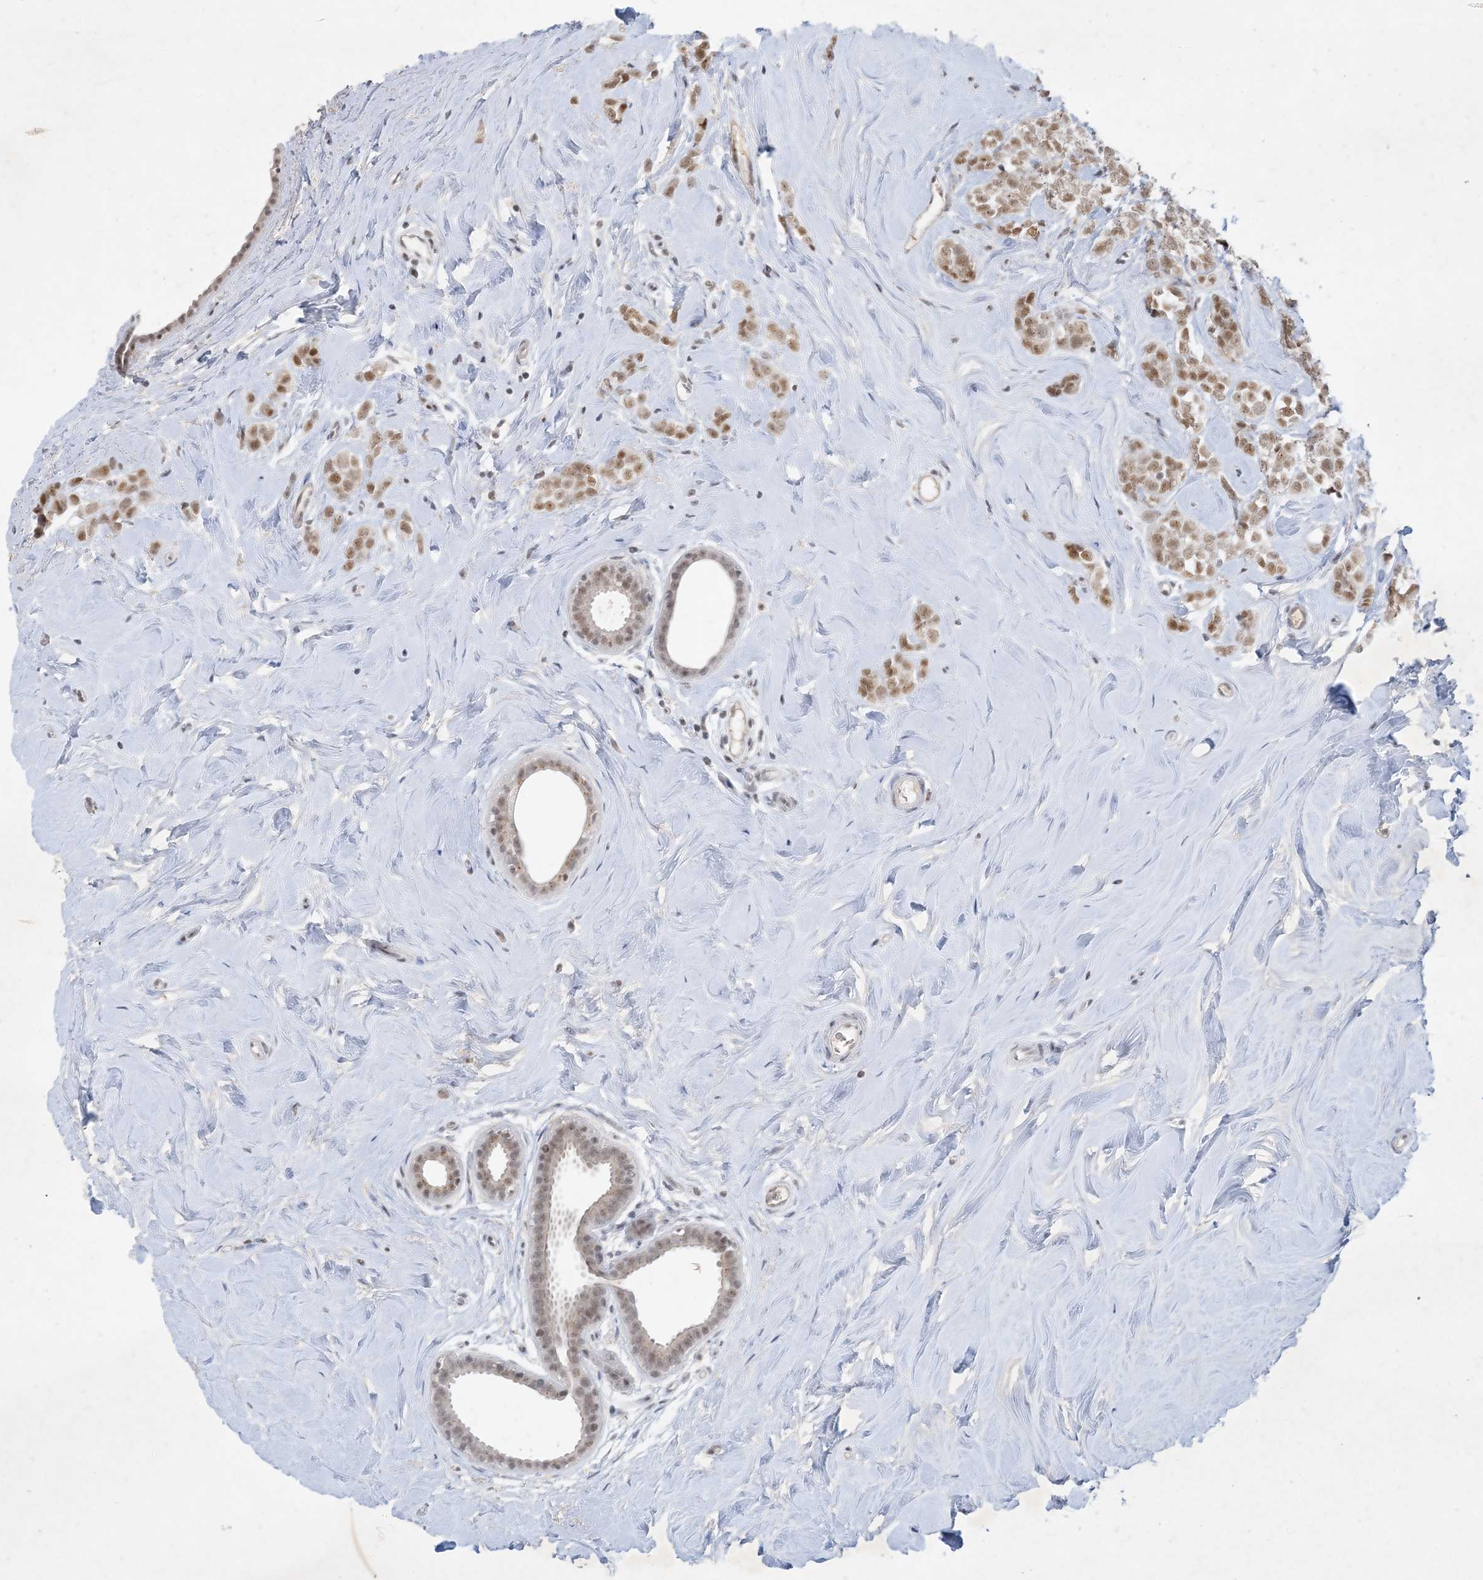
{"staining": {"intensity": "moderate", "quantity": ">75%", "location": "nuclear"}, "tissue": "breast cancer", "cell_type": "Tumor cells", "image_type": "cancer", "snomed": [{"axis": "morphology", "description": "Lobular carcinoma"}, {"axis": "topography", "description": "Breast"}], "caption": "Tumor cells reveal moderate nuclear staining in about >75% of cells in breast cancer (lobular carcinoma).", "gene": "ZNF674", "patient": {"sex": "female", "age": 47}}